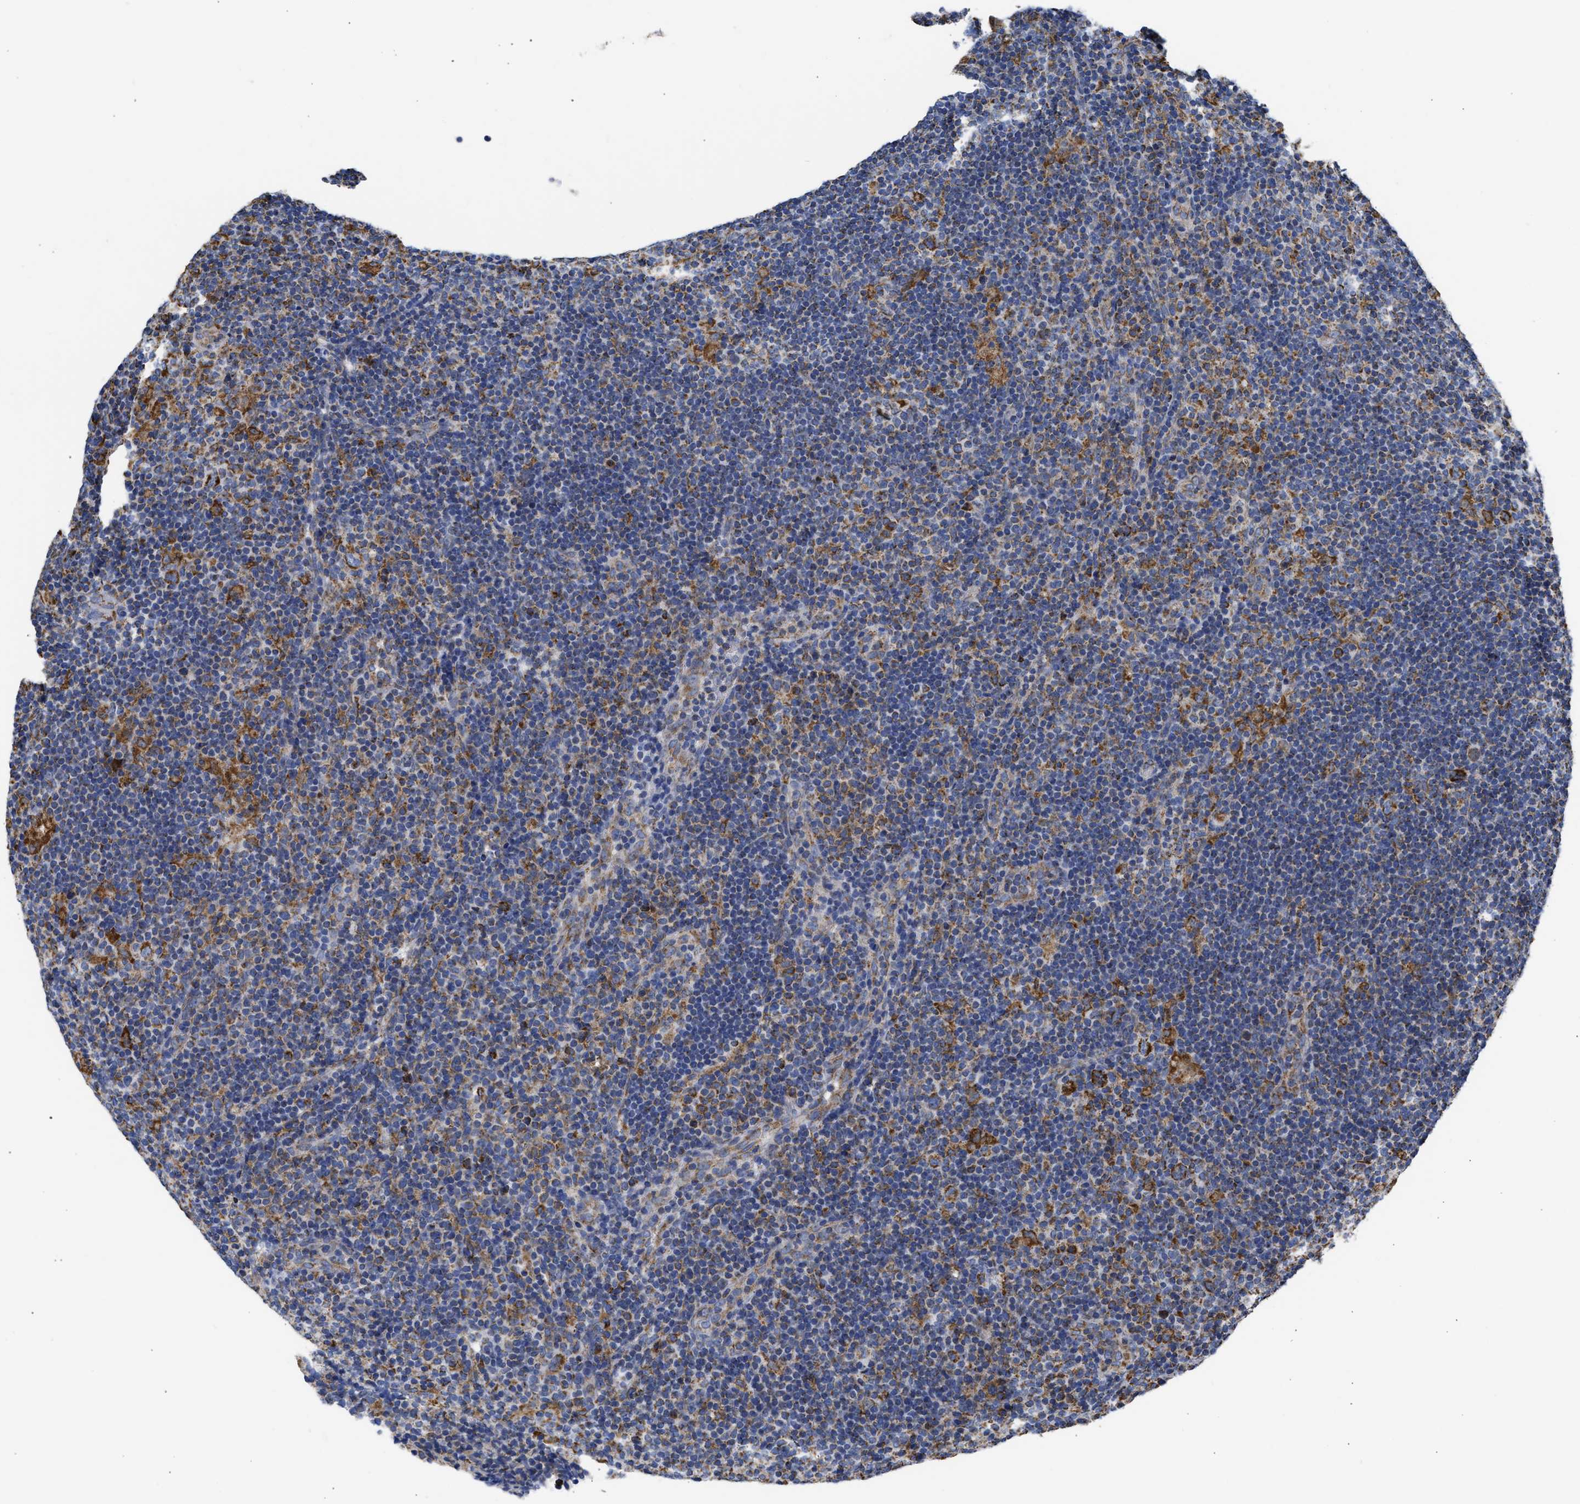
{"staining": {"intensity": "moderate", "quantity": ">75%", "location": "cytoplasmic/membranous"}, "tissue": "lymphoma", "cell_type": "Tumor cells", "image_type": "cancer", "snomed": [{"axis": "morphology", "description": "Hodgkin's disease, NOS"}, {"axis": "topography", "description": "Lymph node"}], "caption": "Hodgkin's disease was stained to show a protein in brown. There is medium levels of moderate cytoplasmic/membranous expression in about >75% of tumor cells. The staining was performed using DAB (3,3'-diaminobenzidine) to visualize the protein expression in brown, while the nuclei were stained in blue with hematoxylin (Magnification: 20x).", "gene": "CYCS", "patient": {"sex": "female", "age": 57}}